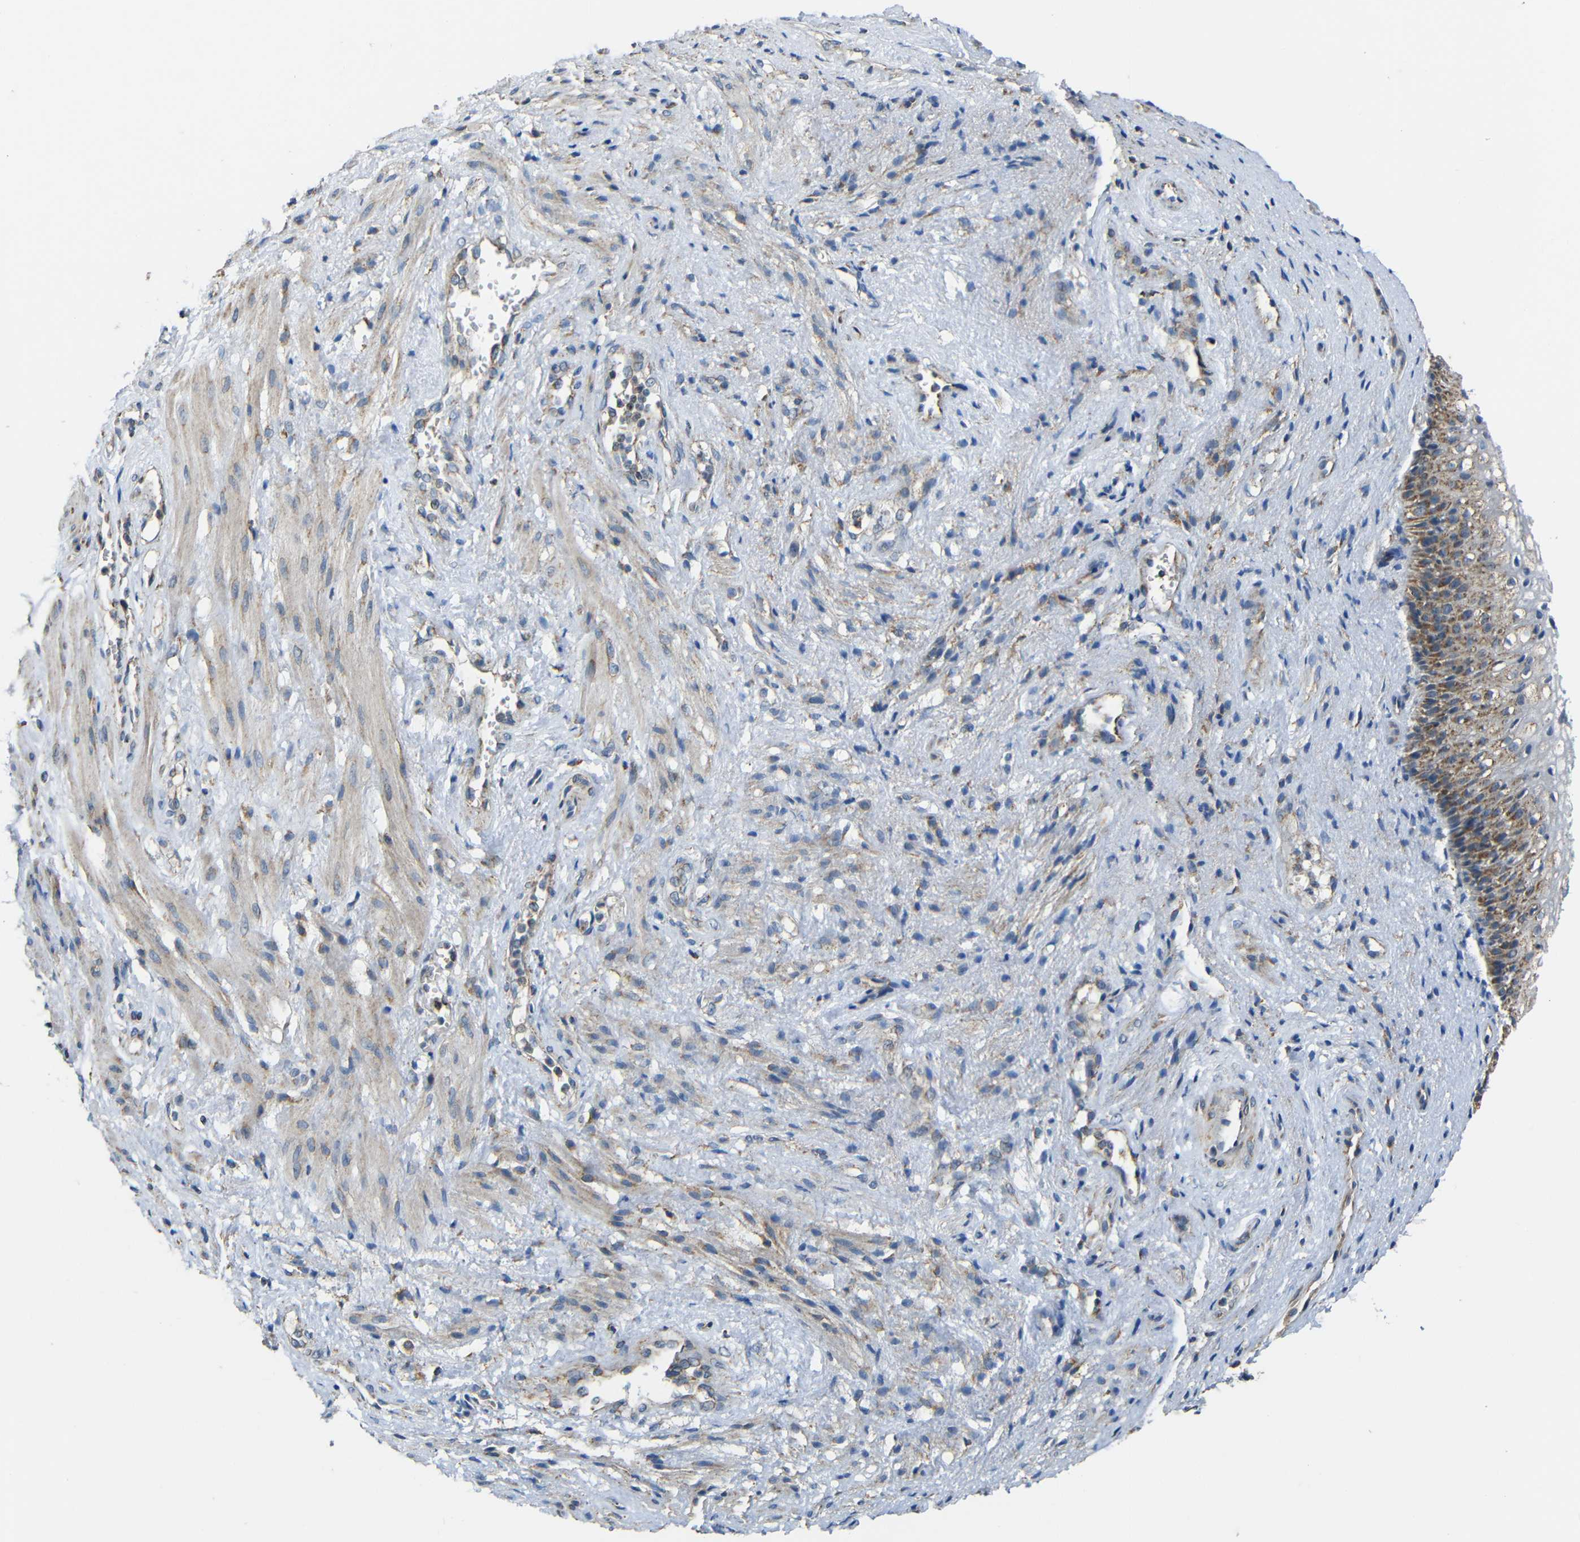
{"staining": {"intensity": "moderate", "quantity": "25%-75%", "location": "cytoplasmic/membranous"}, "tissue": "vagina", "cell_type": "Squamous epithelial cells", "image_type": "normal", "snomed": [{"axis": "morphology", "description": "Normal tissue, NOS"}, {"axis": "topography", "description": "Vagina"}], "caption": "A micrograph of vagina stained for a protein shows moderate cytoplasmic/membranous brown staining in squamous epithelial cells. The protein of interest is shown in brown color, while the nuclei are stained blue.", "gene": "NR3C2", "patient": {"sex": "female", "age": 34}}